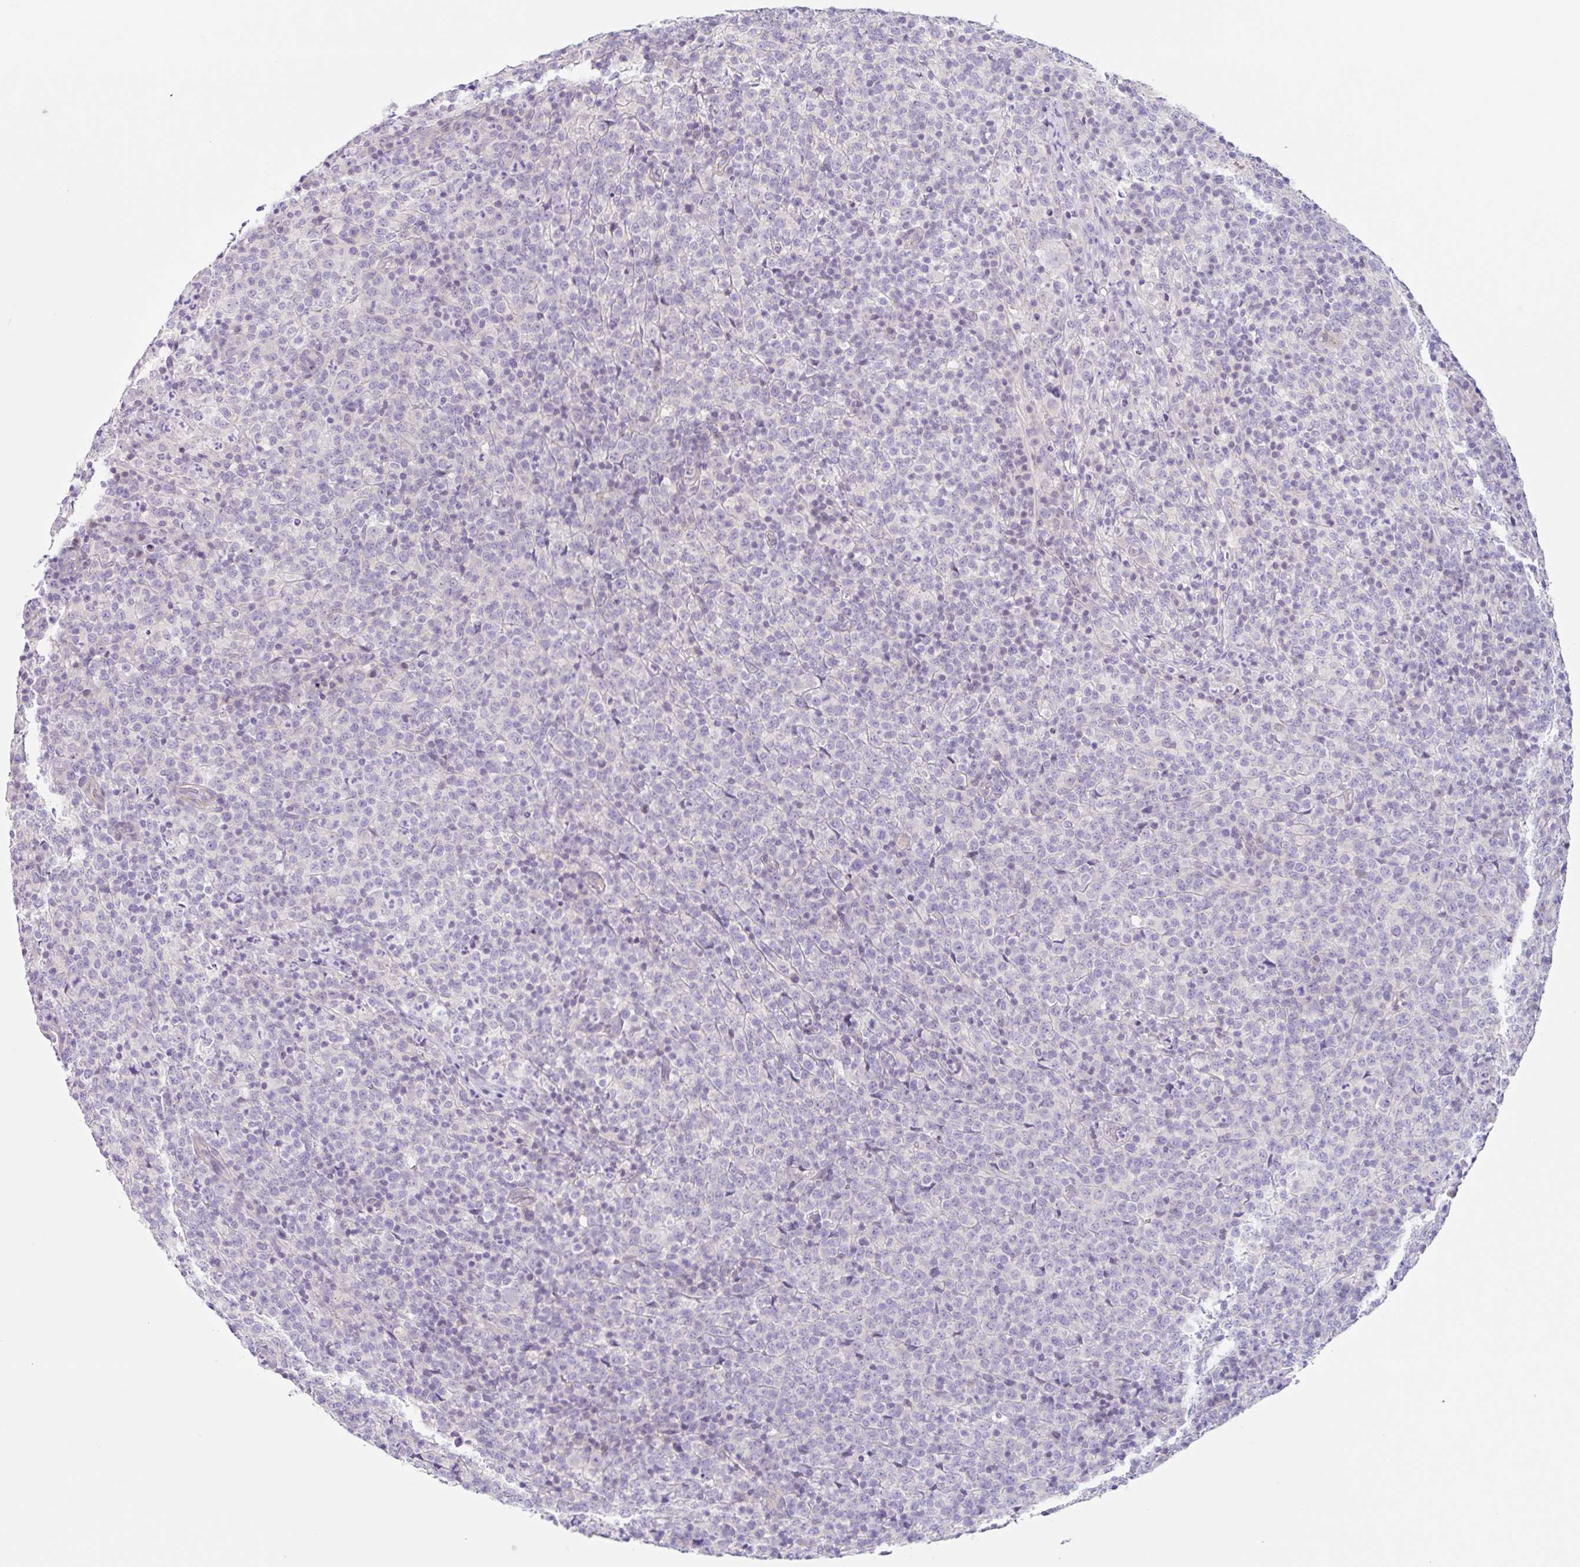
{"staining": {"intensity": "negative", "quantity": "none", "location": "none"}, "tissue": "lymphoma", "cell_type": "Tumor cells", "image_type": "cancer", "snomed": [{"axis": "morphology", "description": "Malignant lymphoma, non-Hodgkin's type, High grade"}, {"axis": "topography", "description": "Lymph node"}], "caption": "Lymphoma stained for a protein using immunohistochemistry shows no positivity tumor cells.", "gene": "DCAF17", "patient": {"sex": "male", "age": 54}}